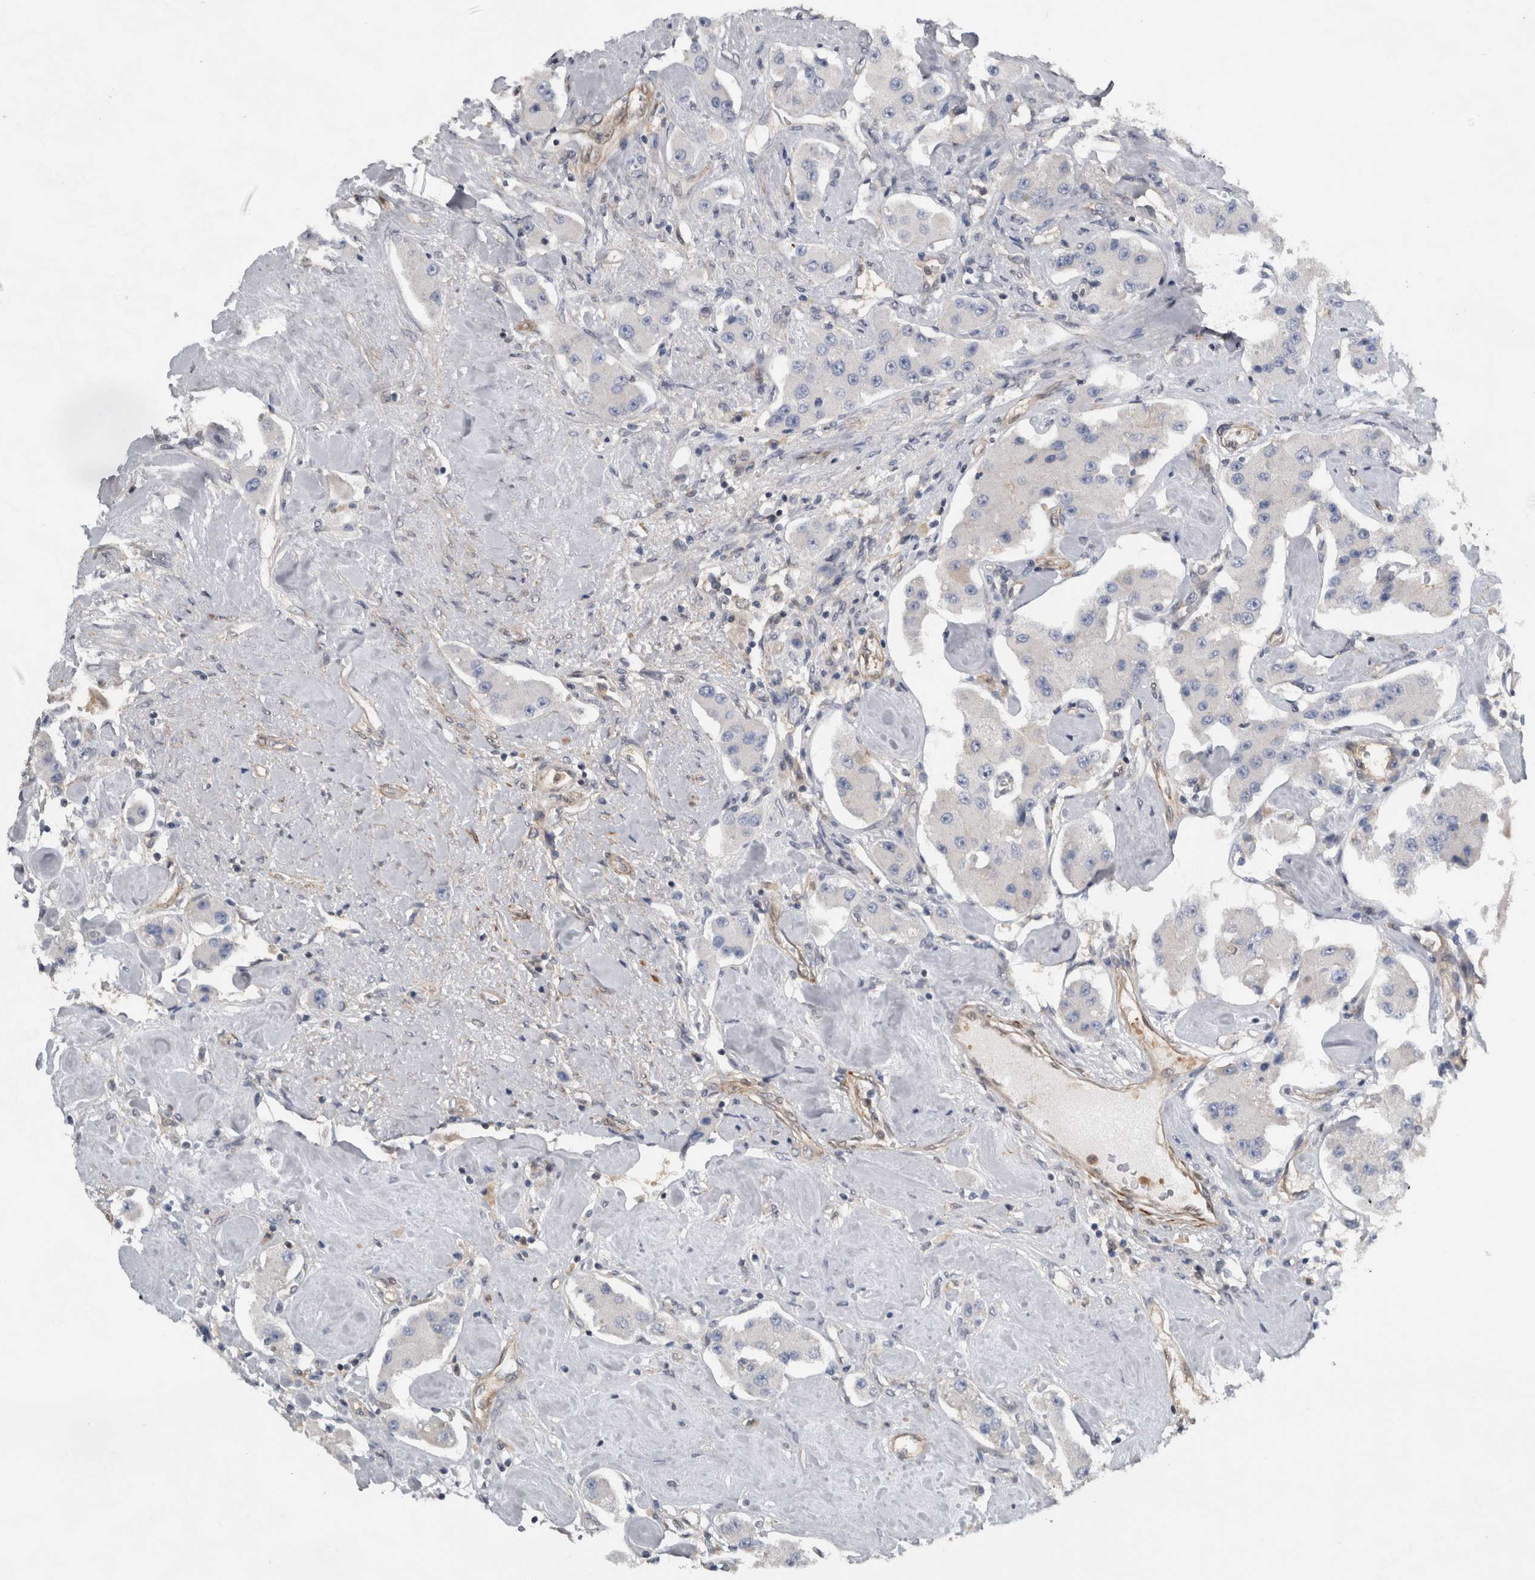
{"staining": {"intensity": "negative", "quantity": "none", "location": "none"}, "tissue": "carcinoid", "cell_type": "Tumor cells", "image_type": "cancer", "snomed": [{"axis": "morphology", "description": "Carcinoid, malignant, NOS"}, {"axis": "topography", "description": "Pancreas"}], "caption": "Malignant carcinoid was stained to show a protein in brown. There is no significant staining in tumor cells. Nuclei are stained in blue.", "gene": "NAPRT", "patient": {"sex": "male", "age": 41}}